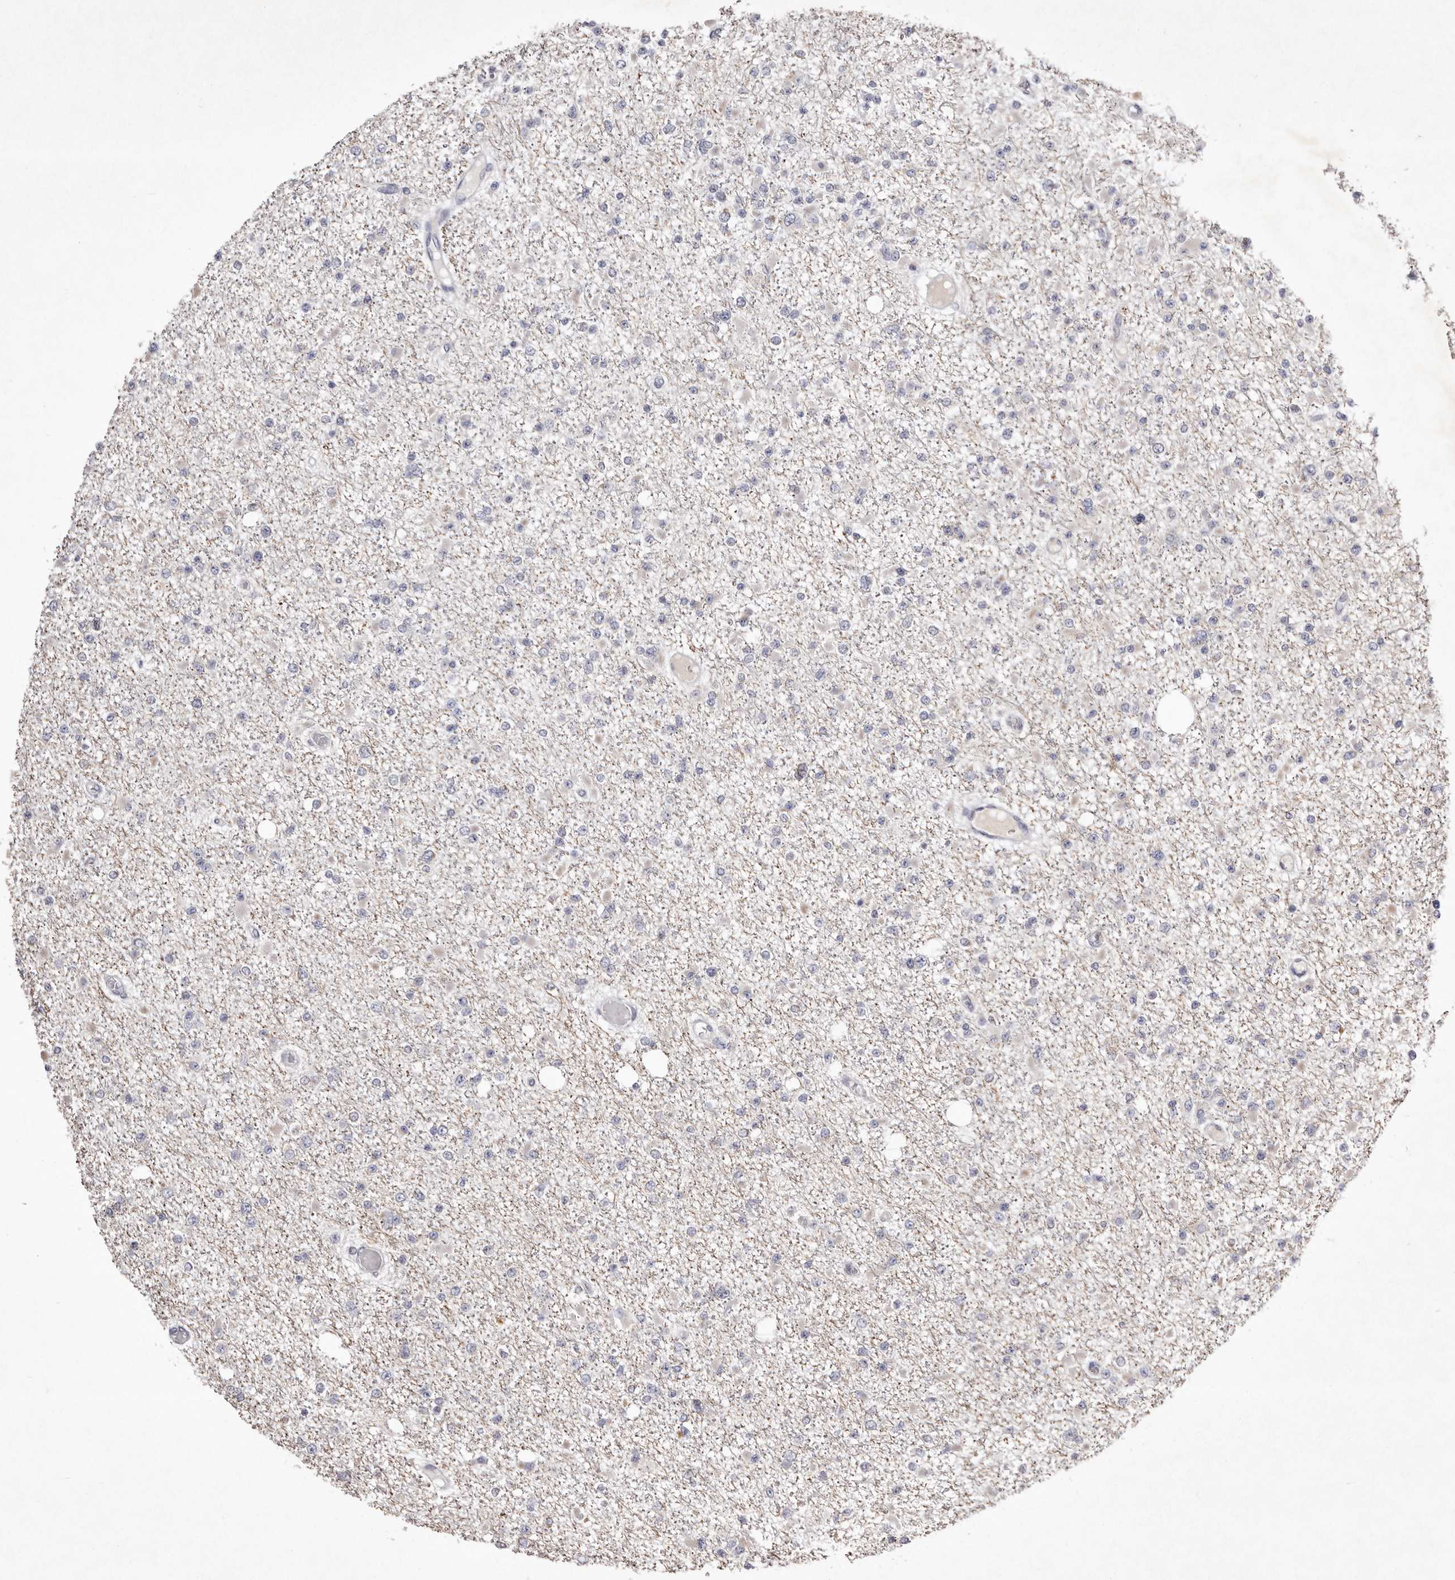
{"staining": {"intensity": "negative", "quantity": "none", "location": "none"}, "tissue": "glioma", "cell_type": "Tumor cells", "image_type": "cancer", "snomed": [{"axis": "morphology", "description": "Glioma, malignant, Low grade"}, {"axis": "topography", "description": "Brain"}], "caption": "This micrograph is of malignant glioma (low-grade) stained with immunohistochemistry (IHC) to label a protein in brown with the nuclei are counter-stained blue. There is no positivity in tumor cells.", "gene": "TIMM17B", "patient": {"sex": "female", "age": 22}}